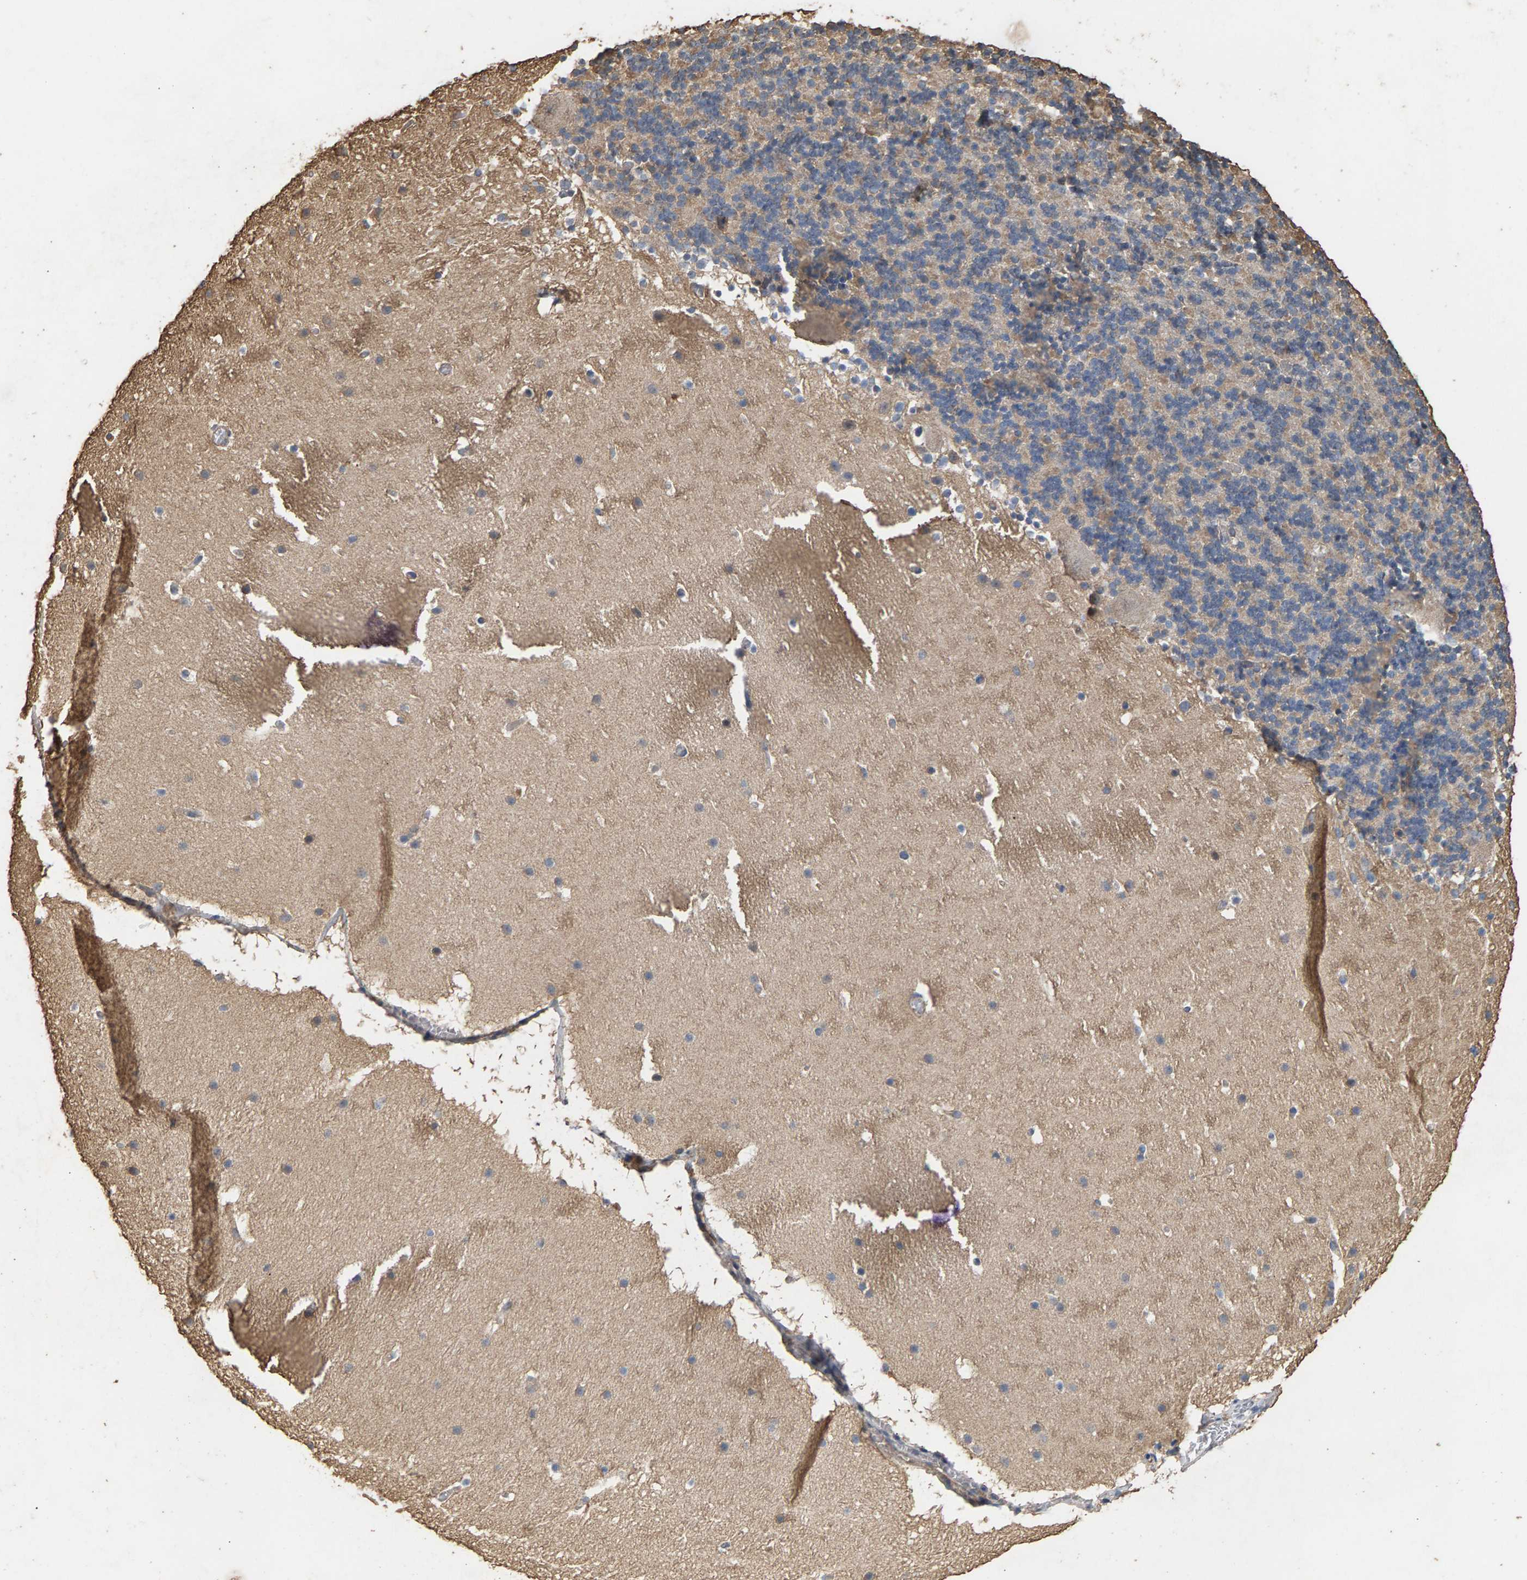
{"staining": {"intensity": "moderate", "quantity": "<25%", "location": "cytoplasmic/membranous"}, "tissue": "cerebellum", "cell_type": "Cells in granular layer", "image_type": "normal", "snomed": [{"axis": "morphology", "description": "Normal tissue, NOS"}, {"axis": "topography", "description": "Cerebellum"}], "caption": "Protein expression analysis of benign human cerebellum reveals moderate cytoplasmic/membranous positivity in about <25% of cells in granular layer. The protein of interest is stained brown, and the nuclei are stained in blue (DAB (3,3'-diaminobenzidine) IHC with brightfield microscopy, high magnification).", "gene": "HTRA3", "patient": {"sex": "male", "age": 45}}